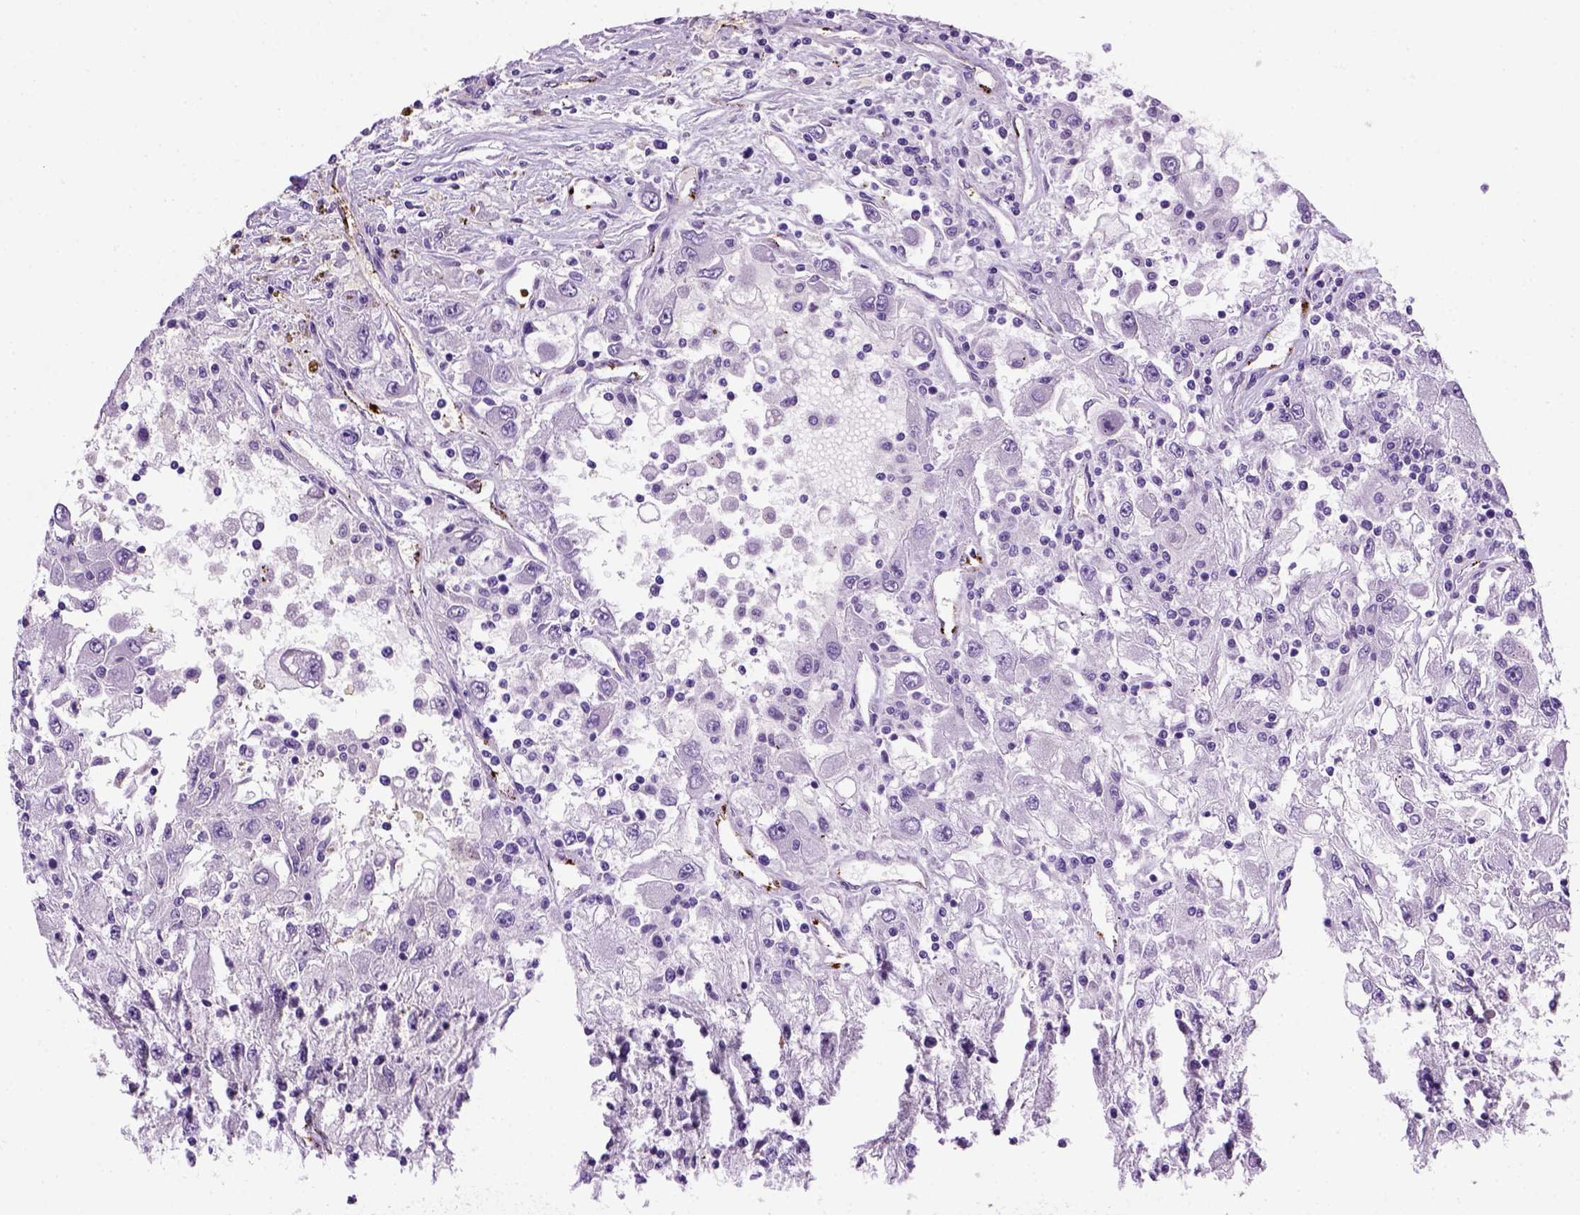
{"staining": {"intensity": "negative", "quantity": "none", "location": "none"}, "tissue": "renal cancer", "cell_type": "Tumor cells", "image_type": "cancer", "snomed": [{"axis": "morphology", "description": "Adenocarcinoma, NOS"}, {"axis": "topography", "description": "Kidney"}], "caption": "Micrograph shows no protein expression in tumor cells of renal cancer tissue.", "gene": "VWF", "patient": {"sex": "female", "age": 67}}